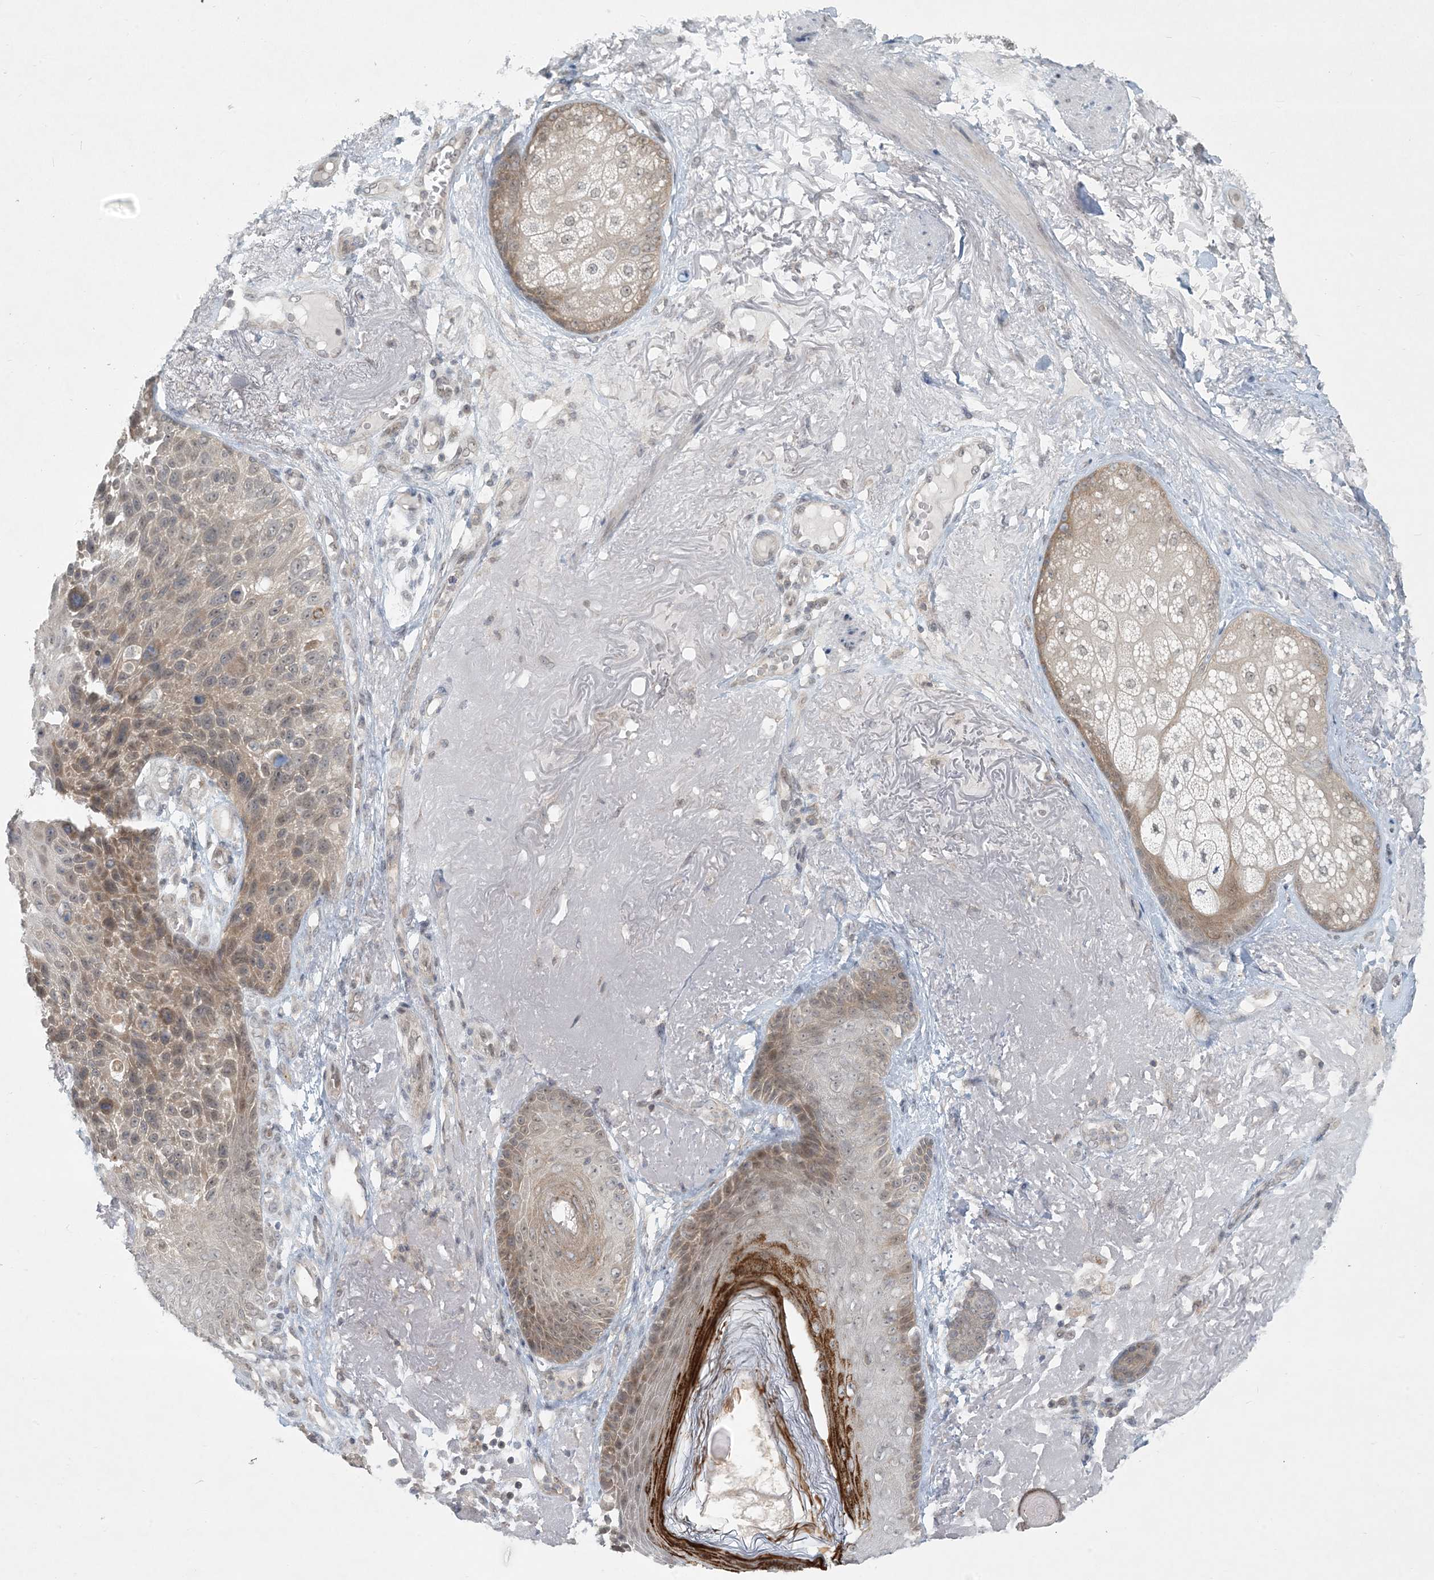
{"staining": {"intensity": "moderate", "quantity": ">75%", "location": "cytoplasmic/membranous"}, "tissue": "skin cancer", "cell_type": "Tumor cells", "image_type": "cancer", "snomed": [{"axis": "morphology", "description": "Squamous cell carcinoma, NOS"}, {"axis": "topography", "description": "Skin"}], "caption": "A histopathology image of human squamous cell carcinoma (skin) stained for a protein demonstrates moderate cytoplasmic/membranous brown staining in tumor cells.", "gene": "OBI1", "patient": {"sex": "female", "age": 88}}